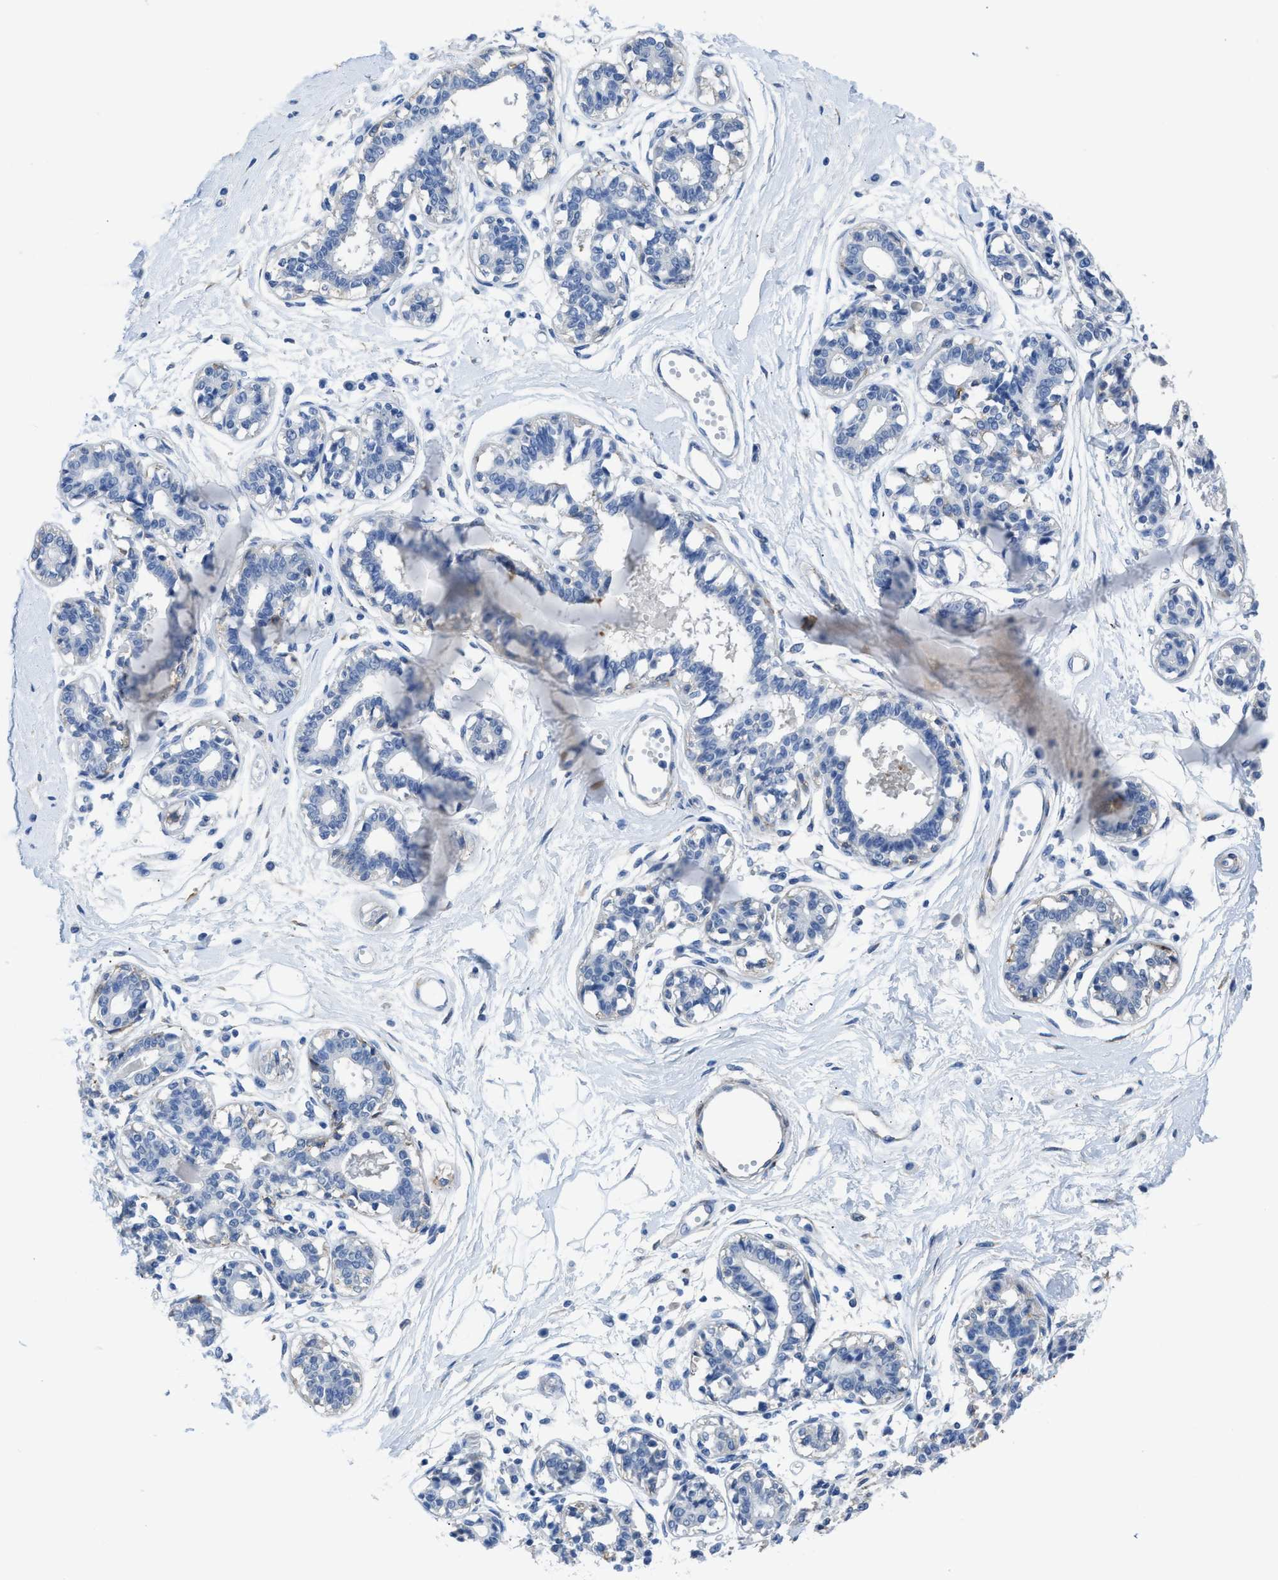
{"staining": {"intensity": "negative", "quantity": "none", "location": "none"}, "tissue": "breast", "cell_type": "Adipocytes", "image_type": "normal", "snomed": [{"axis": "morphology", "description": "Normal tissue, NOS"}, {"axis": "topography", "description": "Breast"}], "caption": "This is a photomicrograph of immunohistochemistry staining of normal breast, which shows no expression in adipocytes.", "gene": "ZSWIM5", "patient": {"sex": "female", "age": 45}}